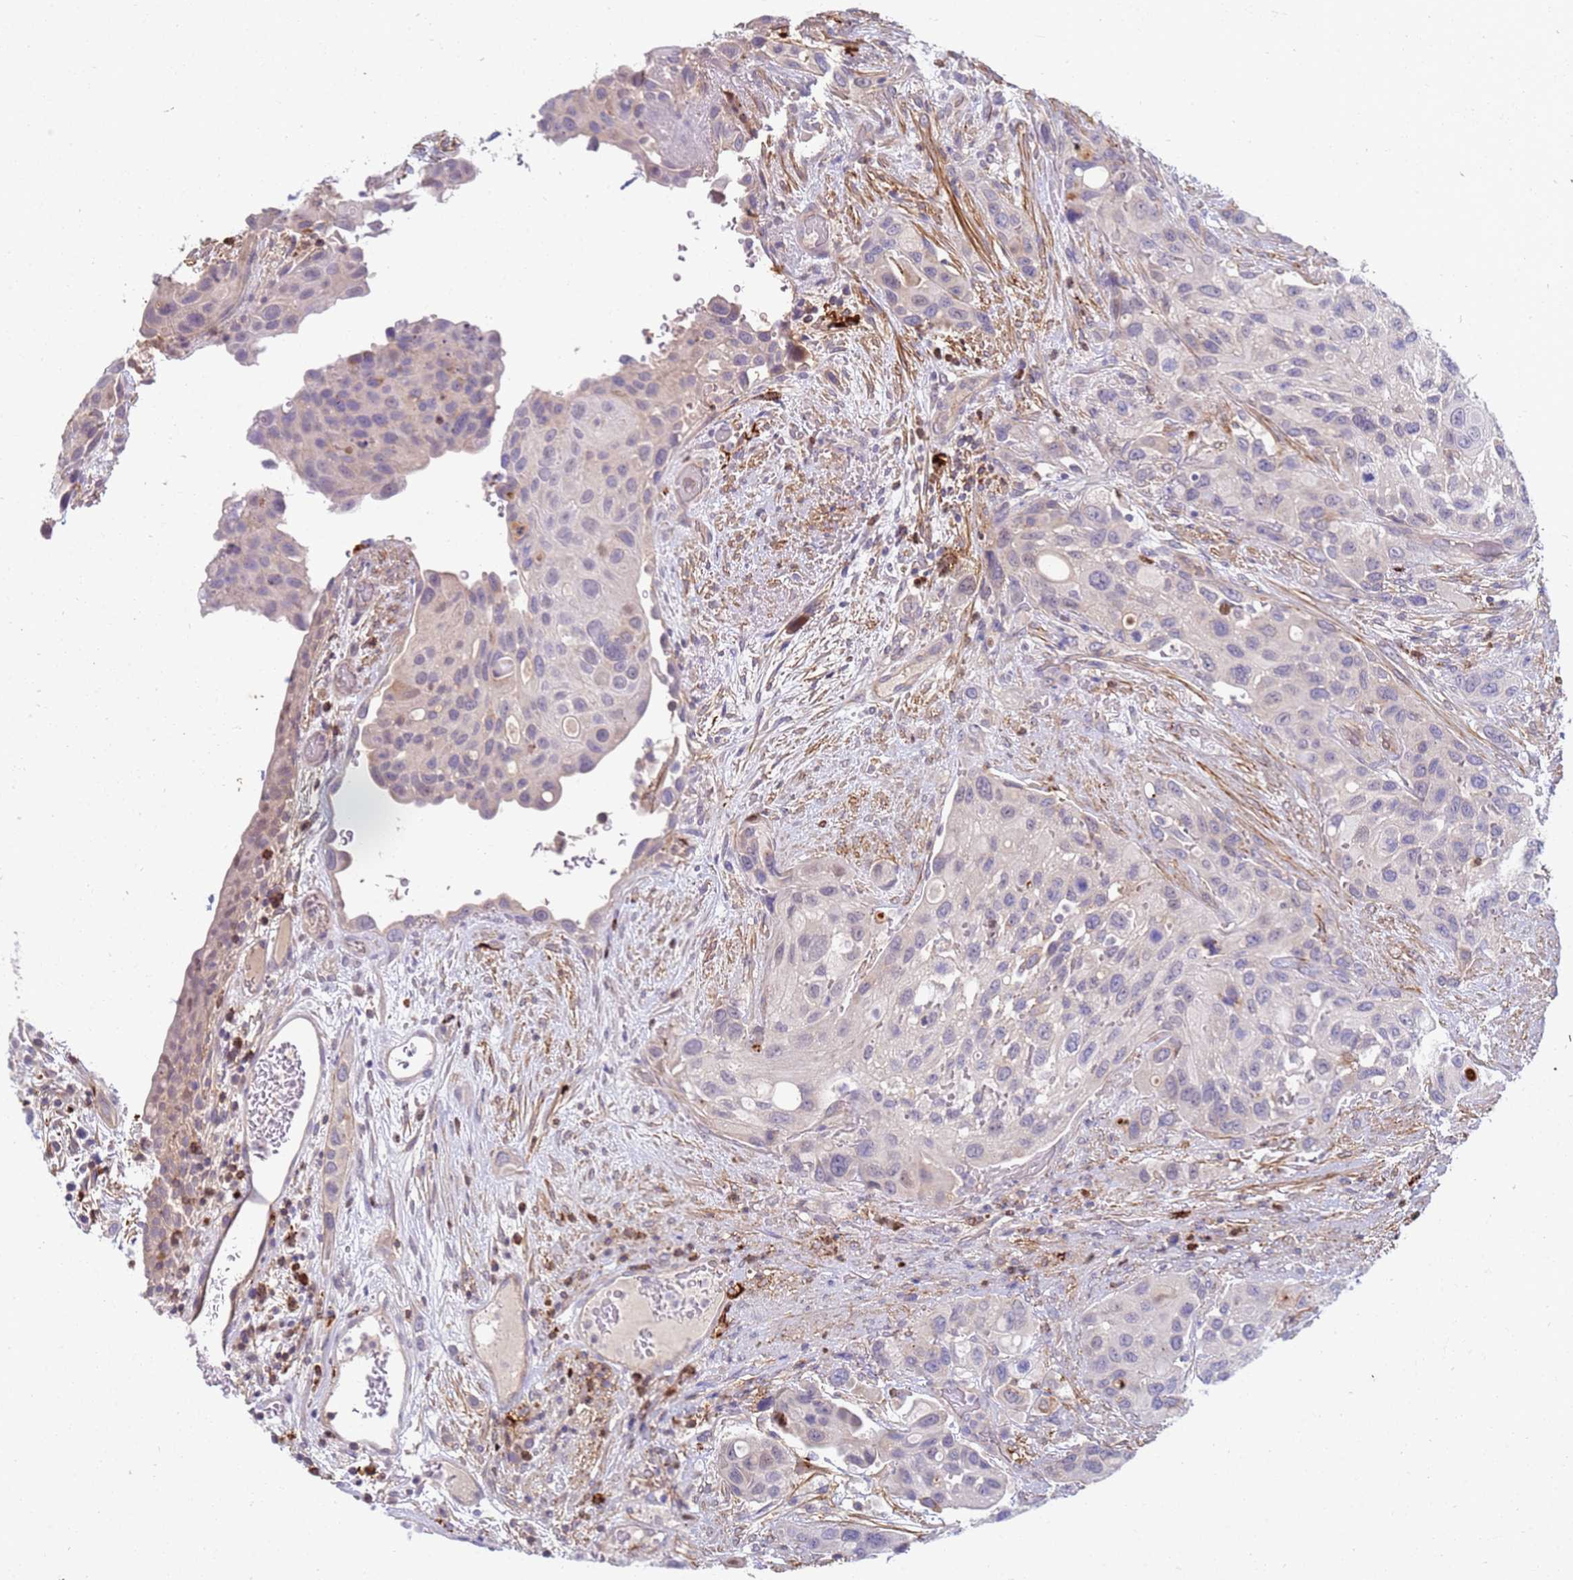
{"staining": {"intensity": "negative", "quantity": "none", "location": "none"}, "tissue": "urothelial cancer", "cell_type": "Tumor cells", "image_type": "cancer", "snomed": [{"axis": "morphology", "description": "Normal tissue, NOS"}, {"axis": "morphology", "description": "Urothelial carcinoma, High grade"}, {"axis": "topography", "description": "Vascular tissue"}, {"axis": "topography", "description": "Urinary bladder"}], "caption": "A photomicrograph of urothelial cancer stained for a protein displays no brown staining in tumor cells. (Stains: DAB (3,3'-diaminobenzidine) immunohistochemistry with hematoxylin counter stain, Microscopy: brightfield microscopy at high magnification).", "gene": "STK25", "patient": {"sex": "female", "age": 56}}